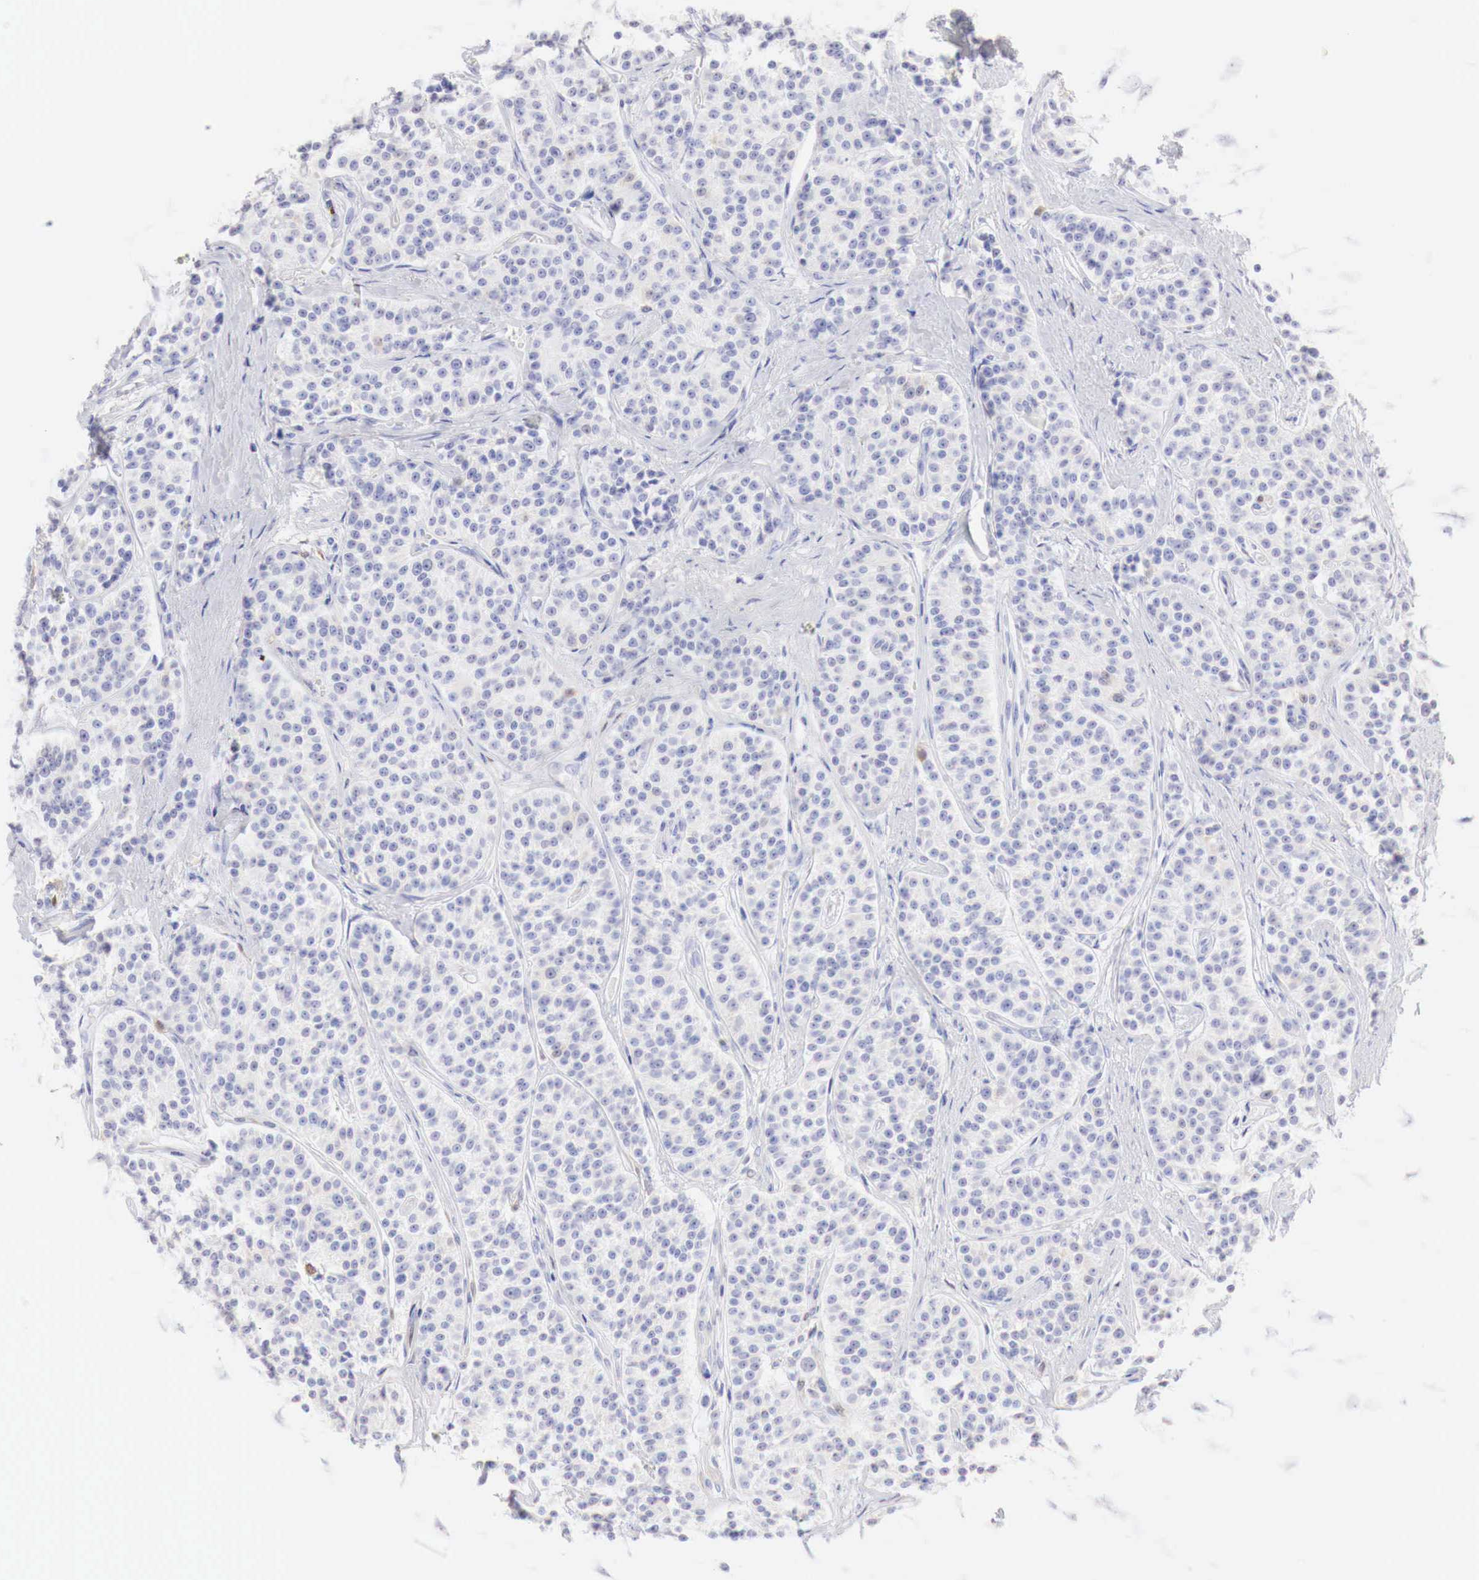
{"staining": {"intensity": "negative", "quantity": "none", "location": "none"}, "tissue": "carcinoid", "cell_type": "Tumor cells", "image_type": "cancer", "snomed": [{"axis": "morphology", "description": "Carcinoid, malignant, NOS"}, {"axis": "topography", "description": "Stomach"}], "caption": "There is no significant staining in tumor cells of carcinoid. (Brightfield microscopy of DAB immunohistochemistry (IHC) at high magnification).", "gene": "CDKN2A", "patient": {"sex": "female", "age": 76}}